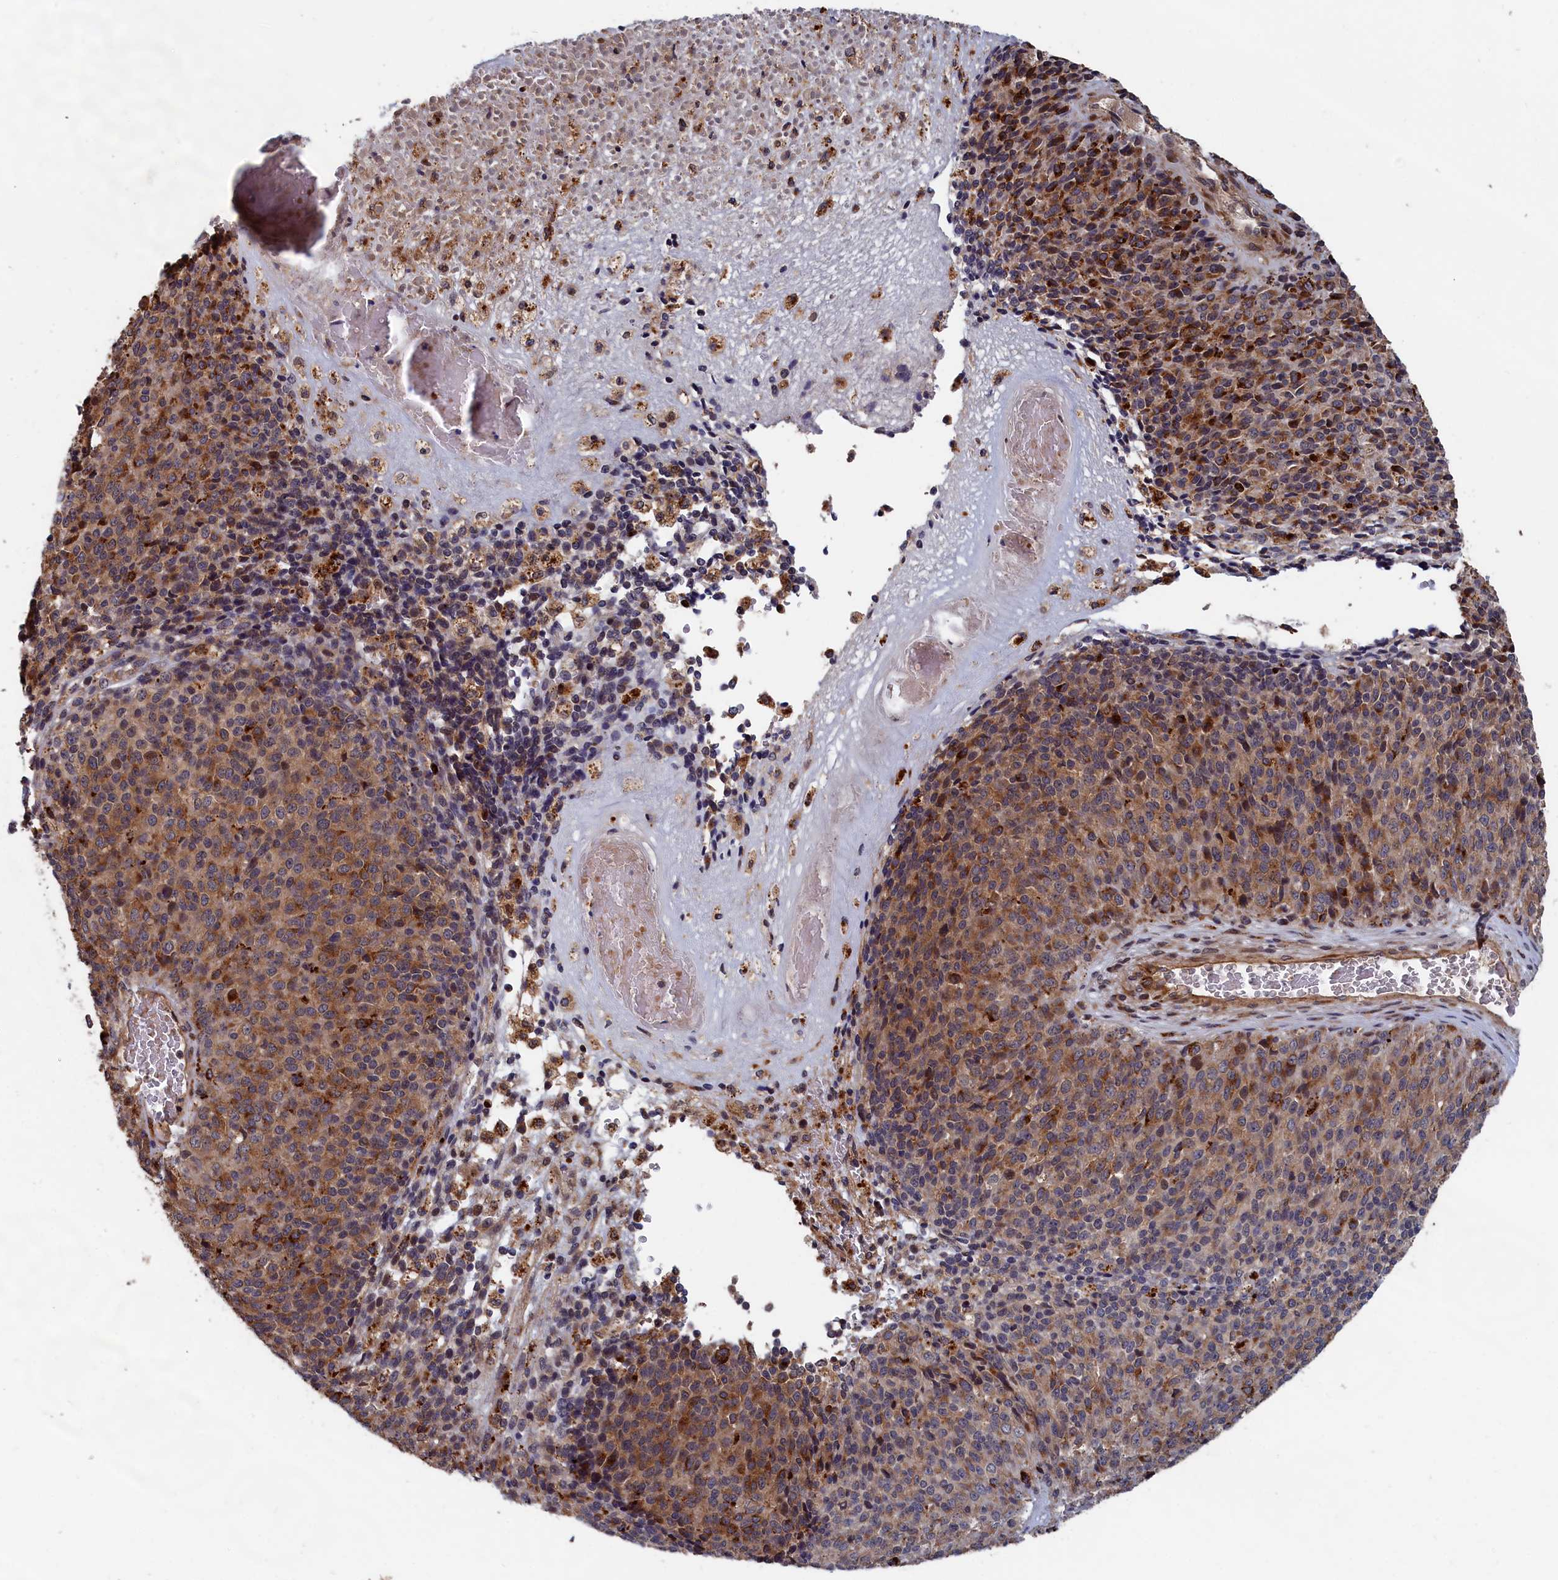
{"staining": {"intensity": "moderate", "quantity": ">75%", "location": "cytoplasmic/membranous"}, "tissue": "melanoma", "cell_type": "Tumor cells", "image_type": "cancer", "snomed": [{"axis": "morphology", "description": "Malignant melanoma, Metastatic site"}, {"axis": "topography", "description": "Brain"}], "caption": "Immunohistochemical staining of human malignant melanoma (metastatic site) reveals moderate cytoplasmic/membranous protein staining in about >75% of tumor cells.", "gene": "TRAPPC2L", "patient": {"sex": "female", "age": 56}}